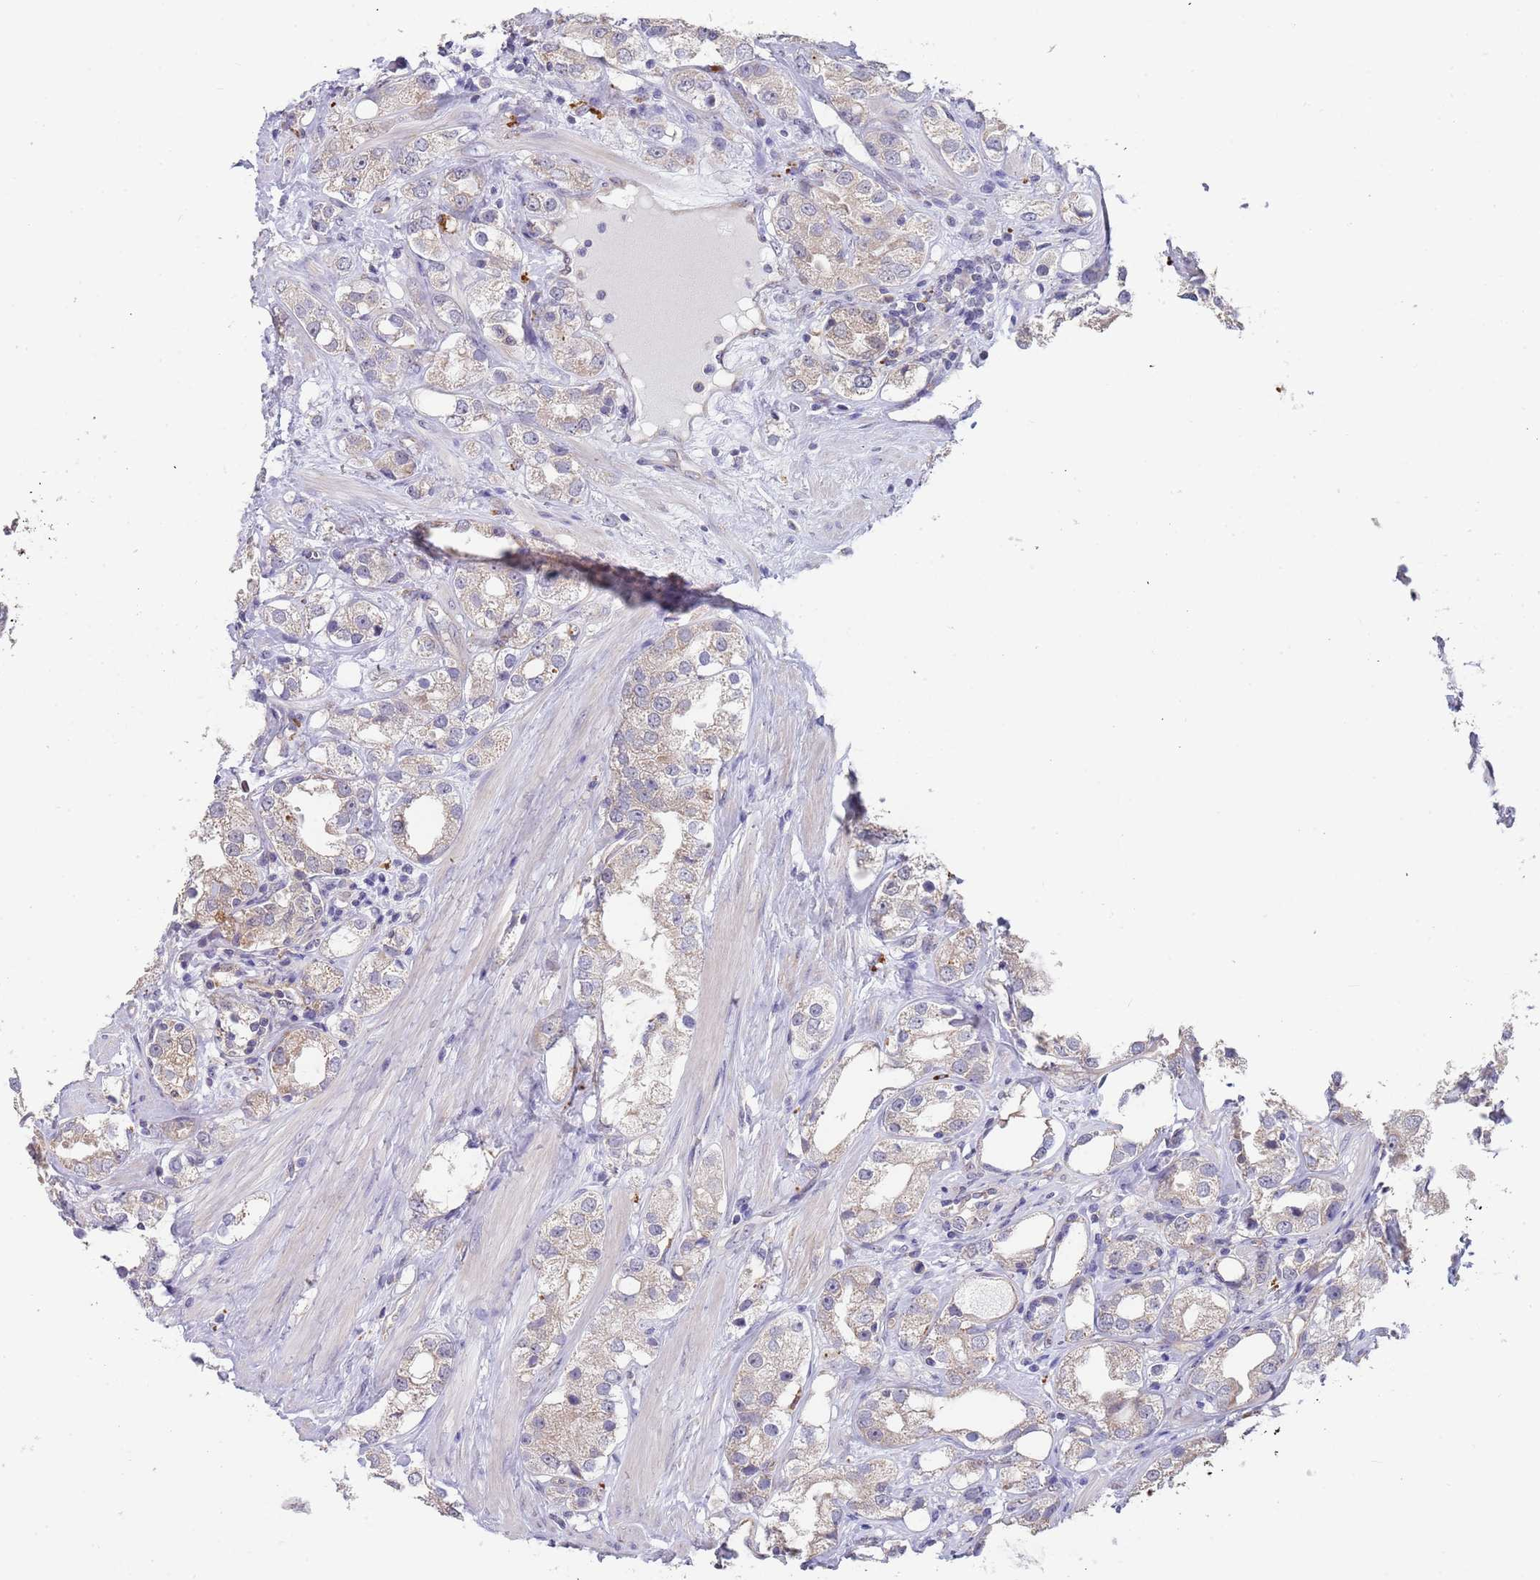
{"staining": {"intensity": "weak", "quantity": "25%-75%", "location": "cytoplasmic/membranous"}, "tissue": "prostate cancer", "cell_type": "Tumor cells", "image_type": "cancer", "snomed": [{"axis": "morphology", "description": "Adenocarcinoma, NOS"}, {"axis": "topography", "description": "Prostate"}], "caption": "Weak cytoplasmic/membranous staining for a protein is appreciated in approximately 25%-75% of tumor cells of prostate cancer (adenocarcinoma) using immunohistochemistry.", "gene": "TMEM64", "patient": {"sex": "male", "age": 79}}